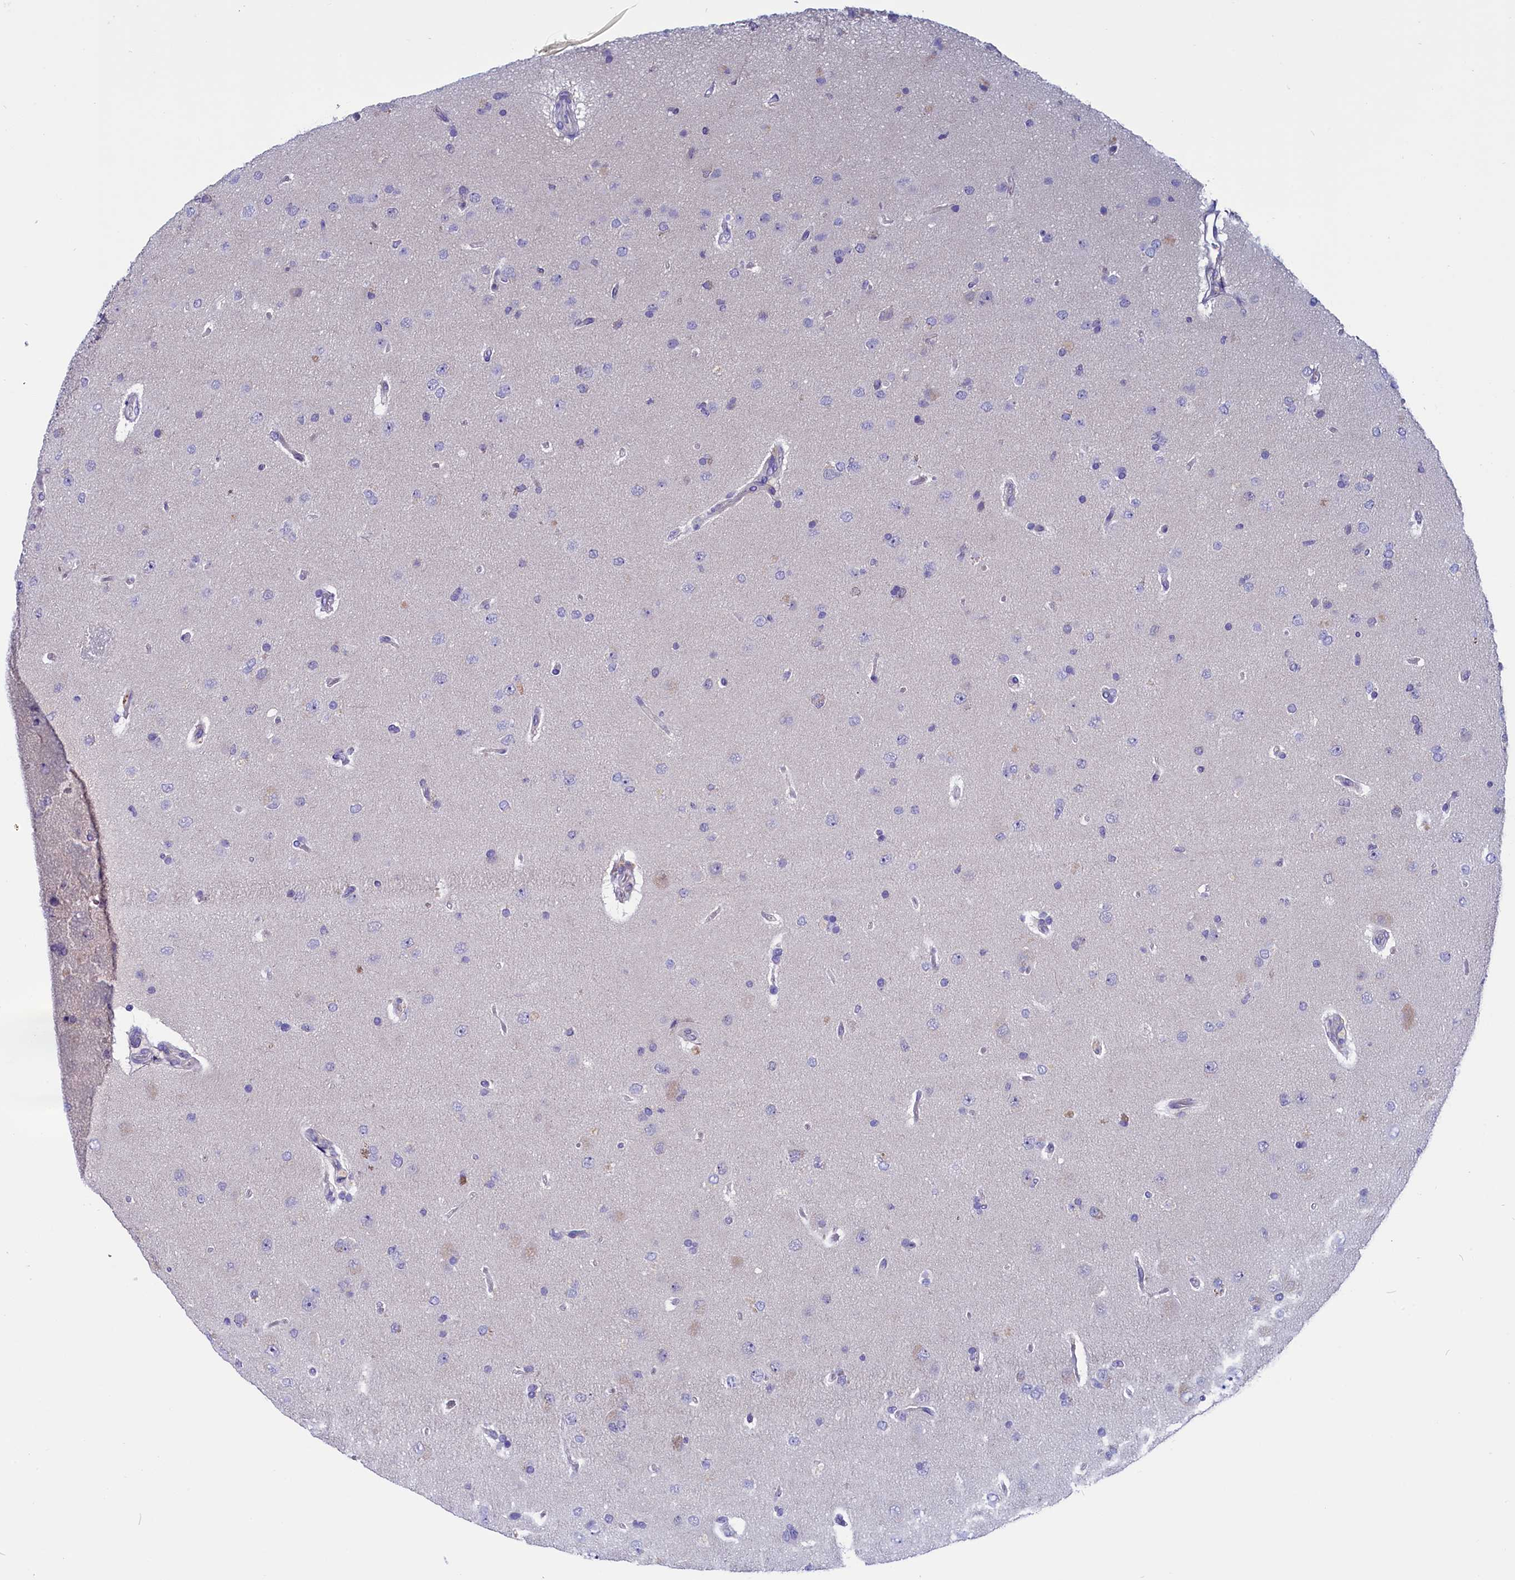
{"staining": {"intensity": "negative", "quantity": "none", "location": "none"}, "tissue": "glioma", "cell_type": "Tumor cells", "image_type": "cancer", "snomed": [{"axis": "morphology", "description": "Glioma, malignant, High grade"}, {"axis": "topography", "description": "Brain"}], "caption": "There is no significant positivity in tumor cells of glioma.", "gene": "CIAPIN1", "patient": {"sex": "male", "age": 72}}